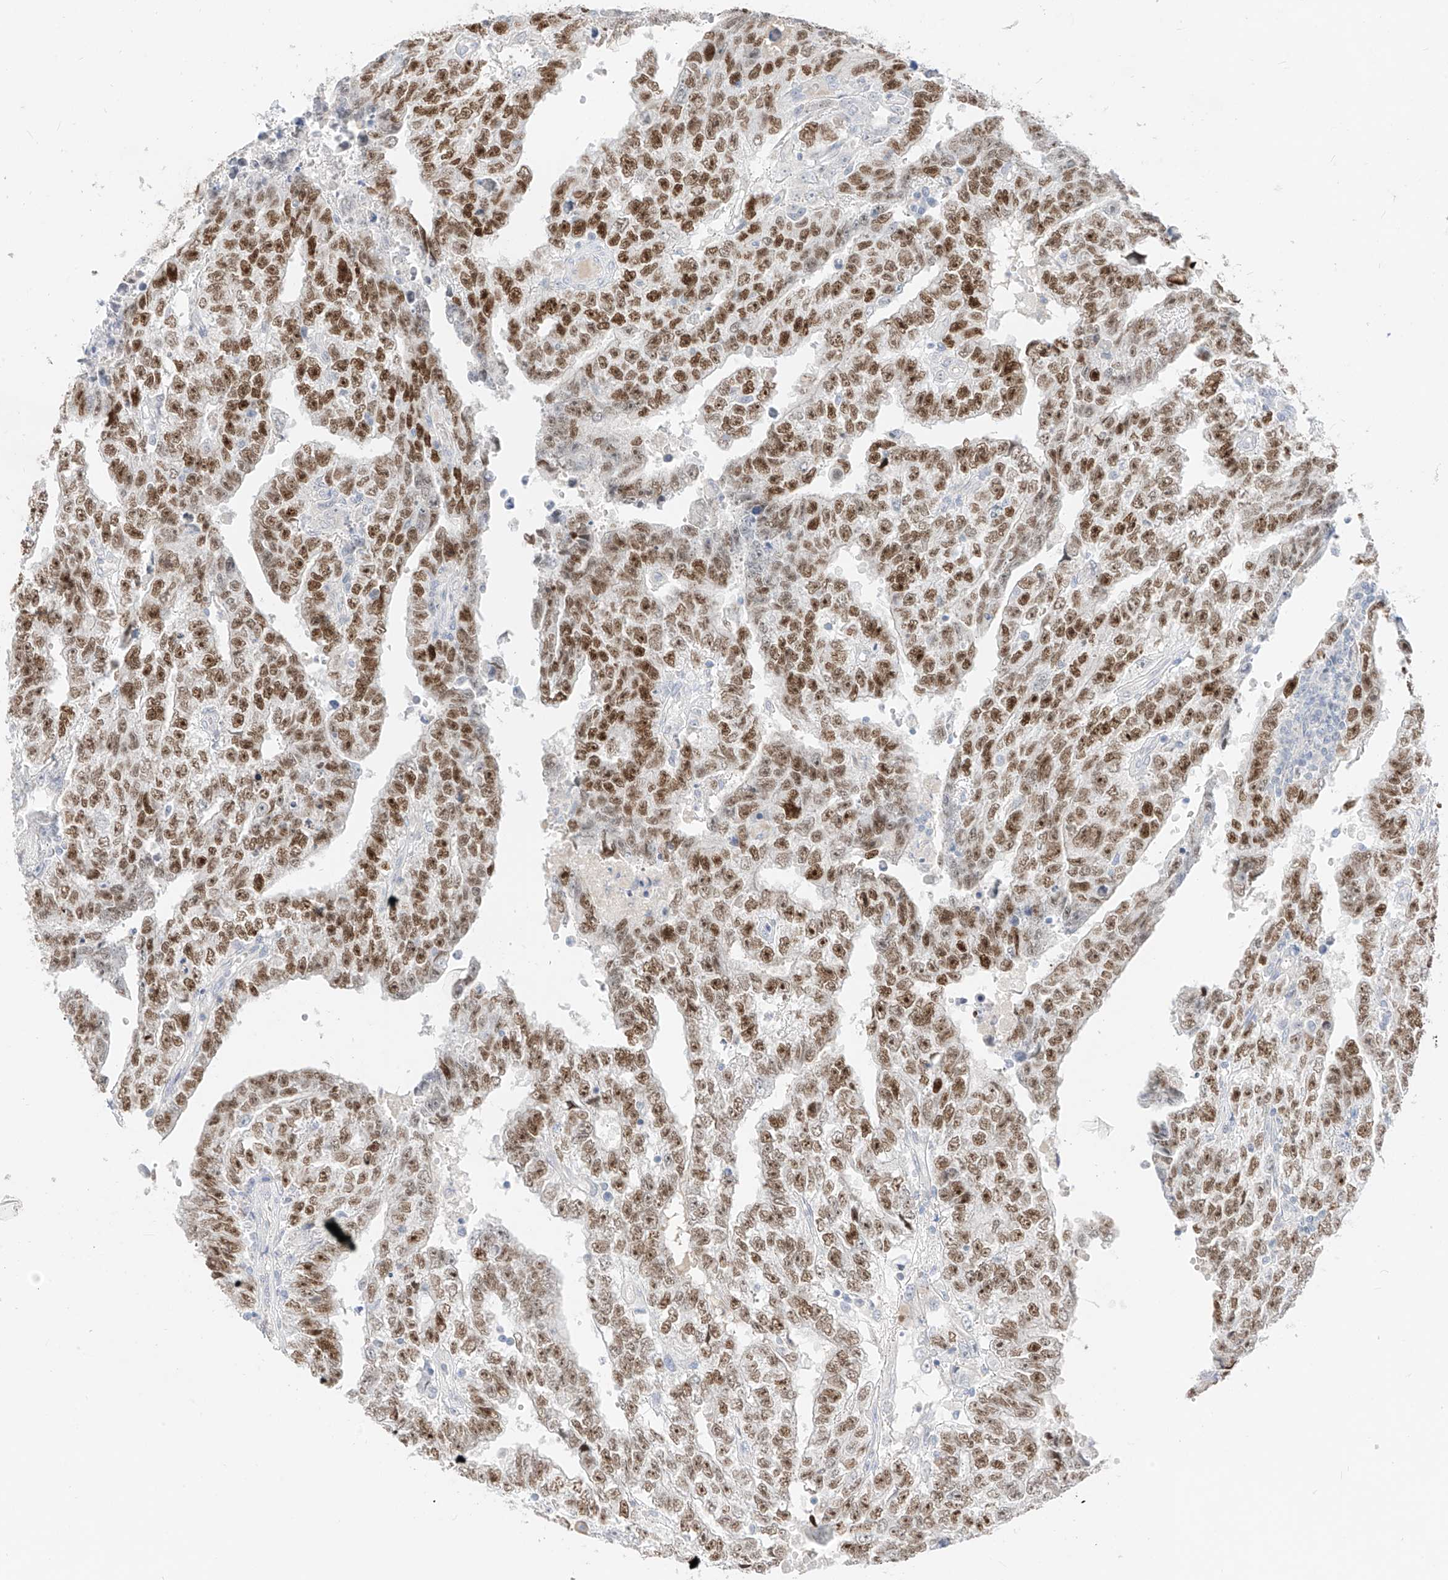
{"staining": {"intensity": "moderate", "quantity": ">75%", "location": "nuclear"}, "tissue": "testis cancer", "cell_type": "Tumor cells", "image_type": "cancer", "snomed": [{"axis": "morphology", "description": "Carcinoma, Embryonal, NOS"}, {"axis": "topography", "description": "Testis"}], "caption": "This is a micrograph of IHC staining of embryonal carcinoma (testis), which shows moderate positivity in the nuclear of tumor cells.", "gene": "BARX2", "patient": {"sex": "male", "age": 25}}